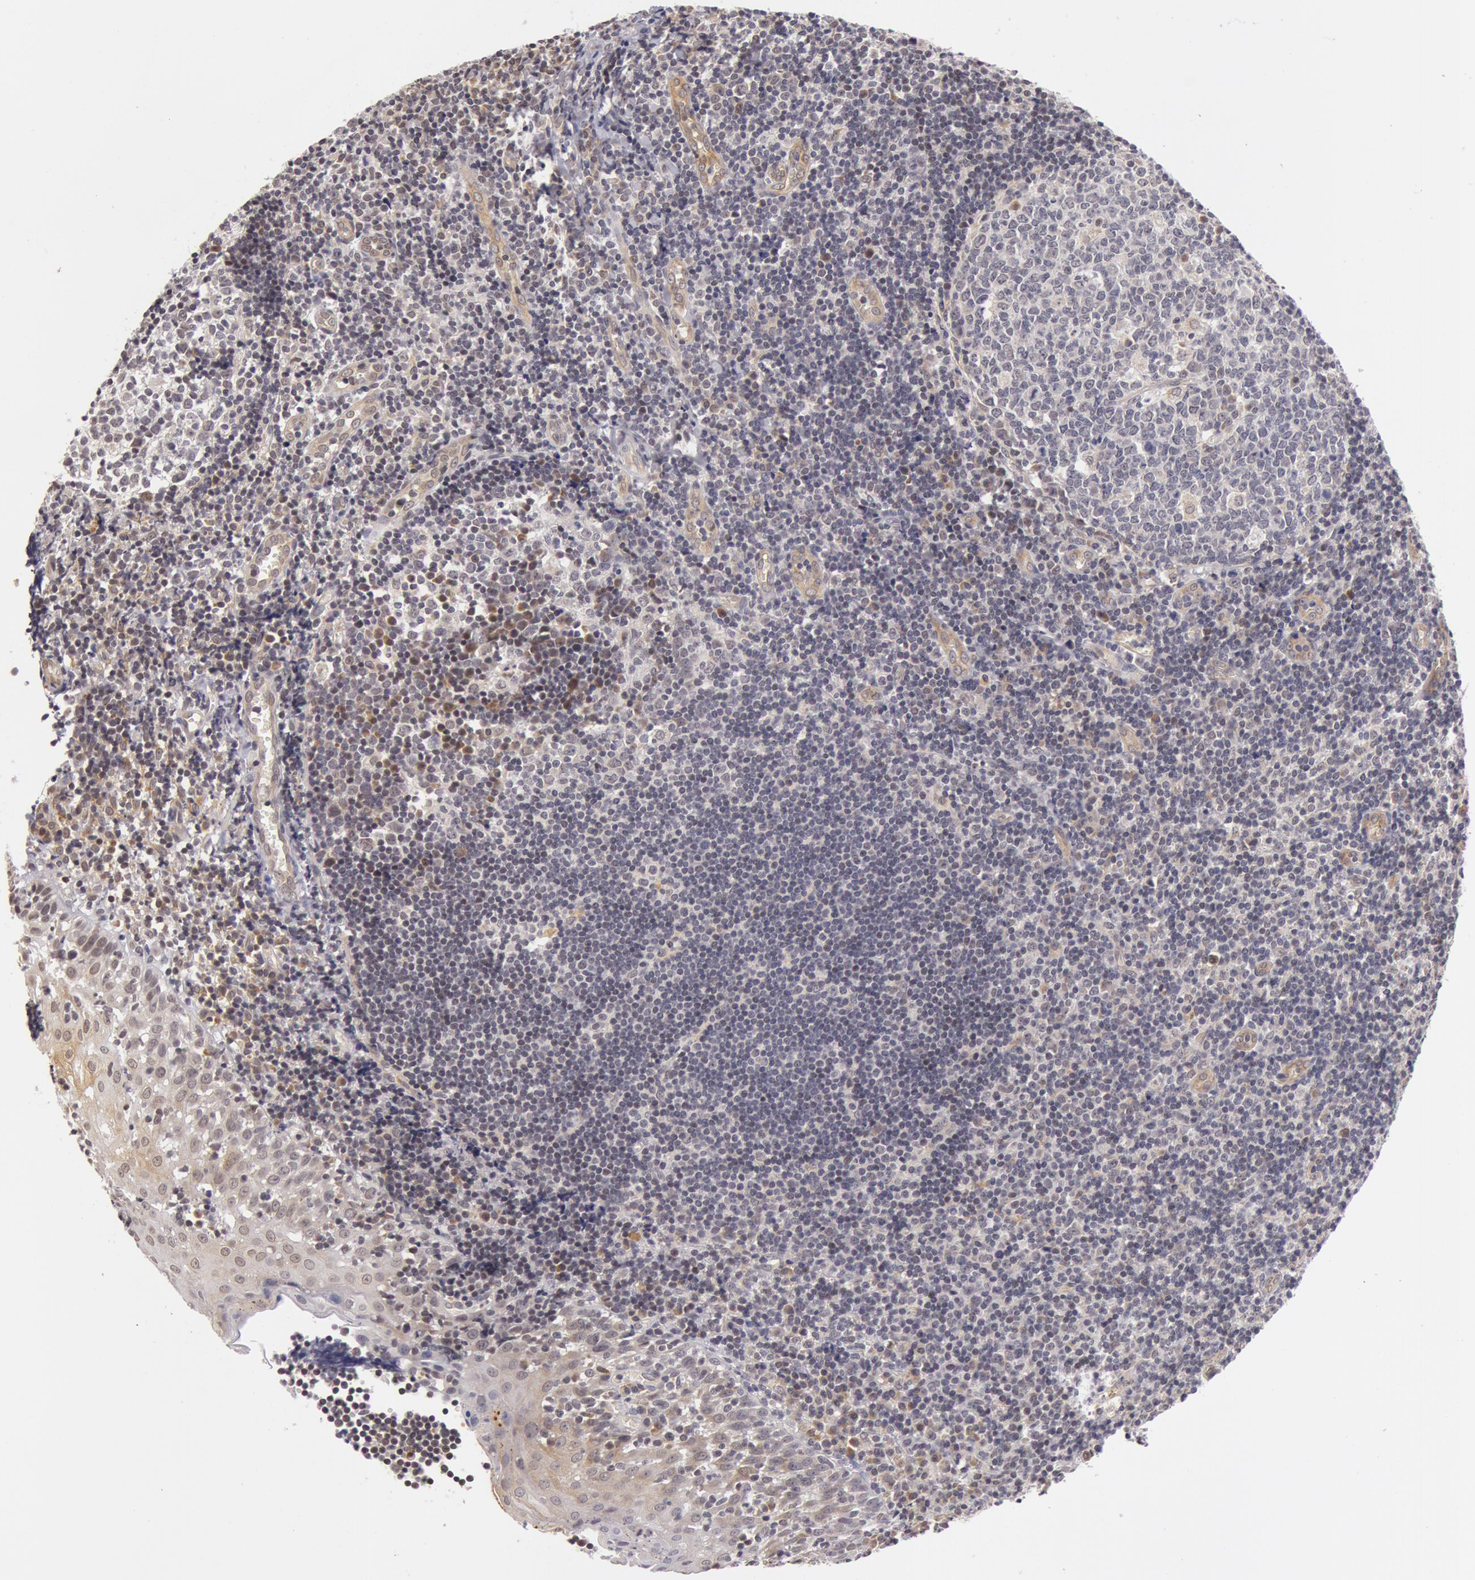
{"staining": {"intensity": "negative", "quantity": "none", "location": "none"}, "tissue": "tonsil", "cell_type": "Germinal center cells", "image_type": "normal", "snomed": [{"axis": "morphology", "description": "Normal tissue, NOS"}, {"axis": "topography", "description": "Tonsil"}], "caption": "An immunohistochemistry micrograph of benign tonsil is shown. There is no staining in germinal center cells of tonsil. The staining was performed using DAB (3,3'-diaminobenzidine) to visualize the protein expression in brown, while the nuclei were stained in blue with hematoxylin (Magnification: 20x).", "gene": "SYTL4", "patient": {"sex": "female", "age": 41}}